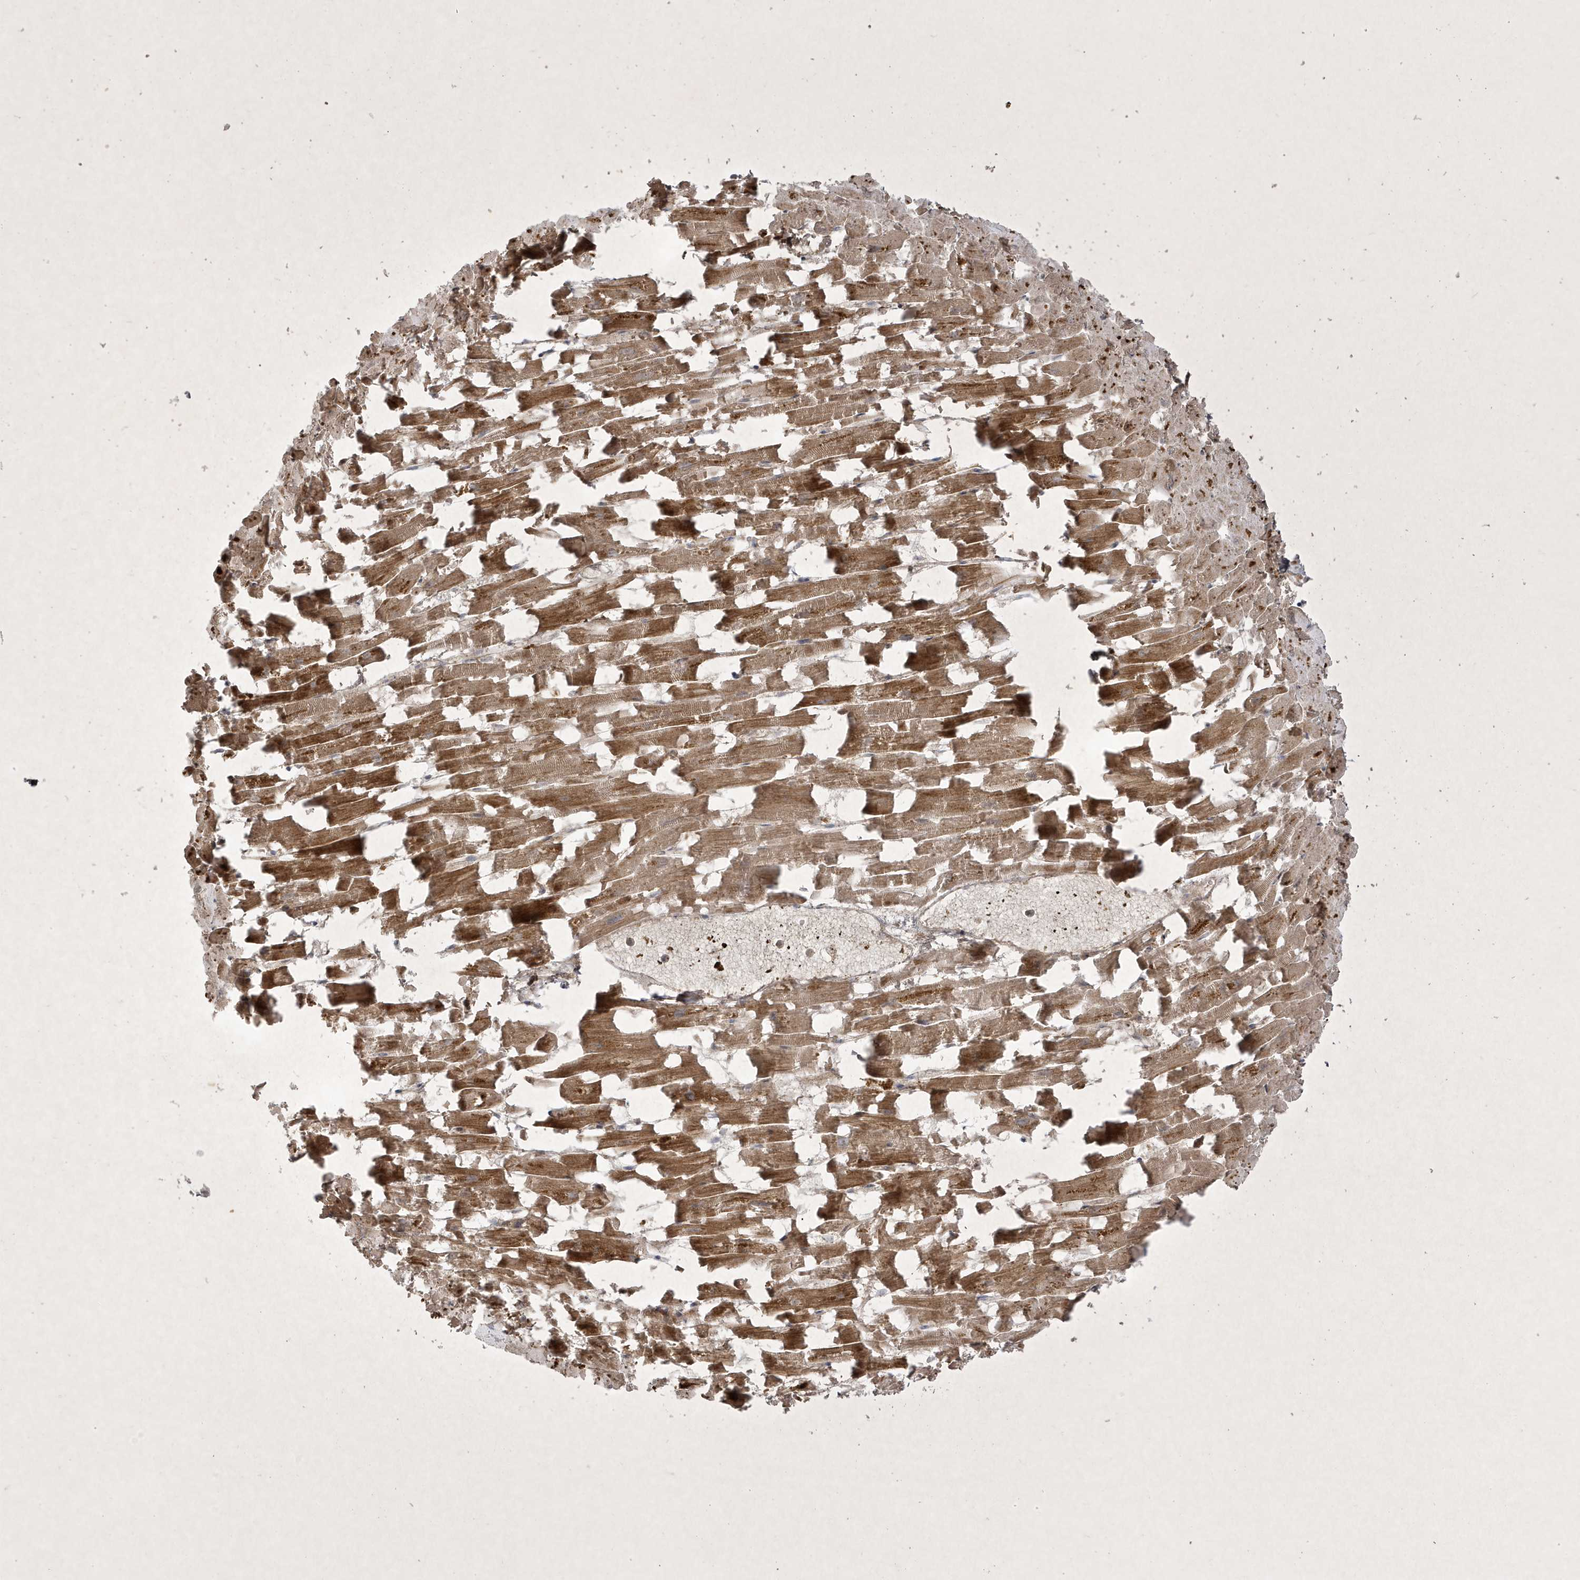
{"staining": {"intensity": "moderate", "quantity": ">75%", "location": "cytoplasmic/membranous"}, "tissue": "heart muscle", "cell_type": "Cardiomyocytes", "image_type": "normal", "snomed": [{"axis": "morphology", "description": "Normal tissue, NOS"}, {"axis": "topography", "description": "Heart"}], "caption": "Immunohistochemical staining of benign heart muscle reveals >75% levels of moderate cytoplasmic/membranous protein staining in about >75% of cardiomyocytes.", "gene": "FAM83C", "patient": {"sex": "female", "age": 64}}